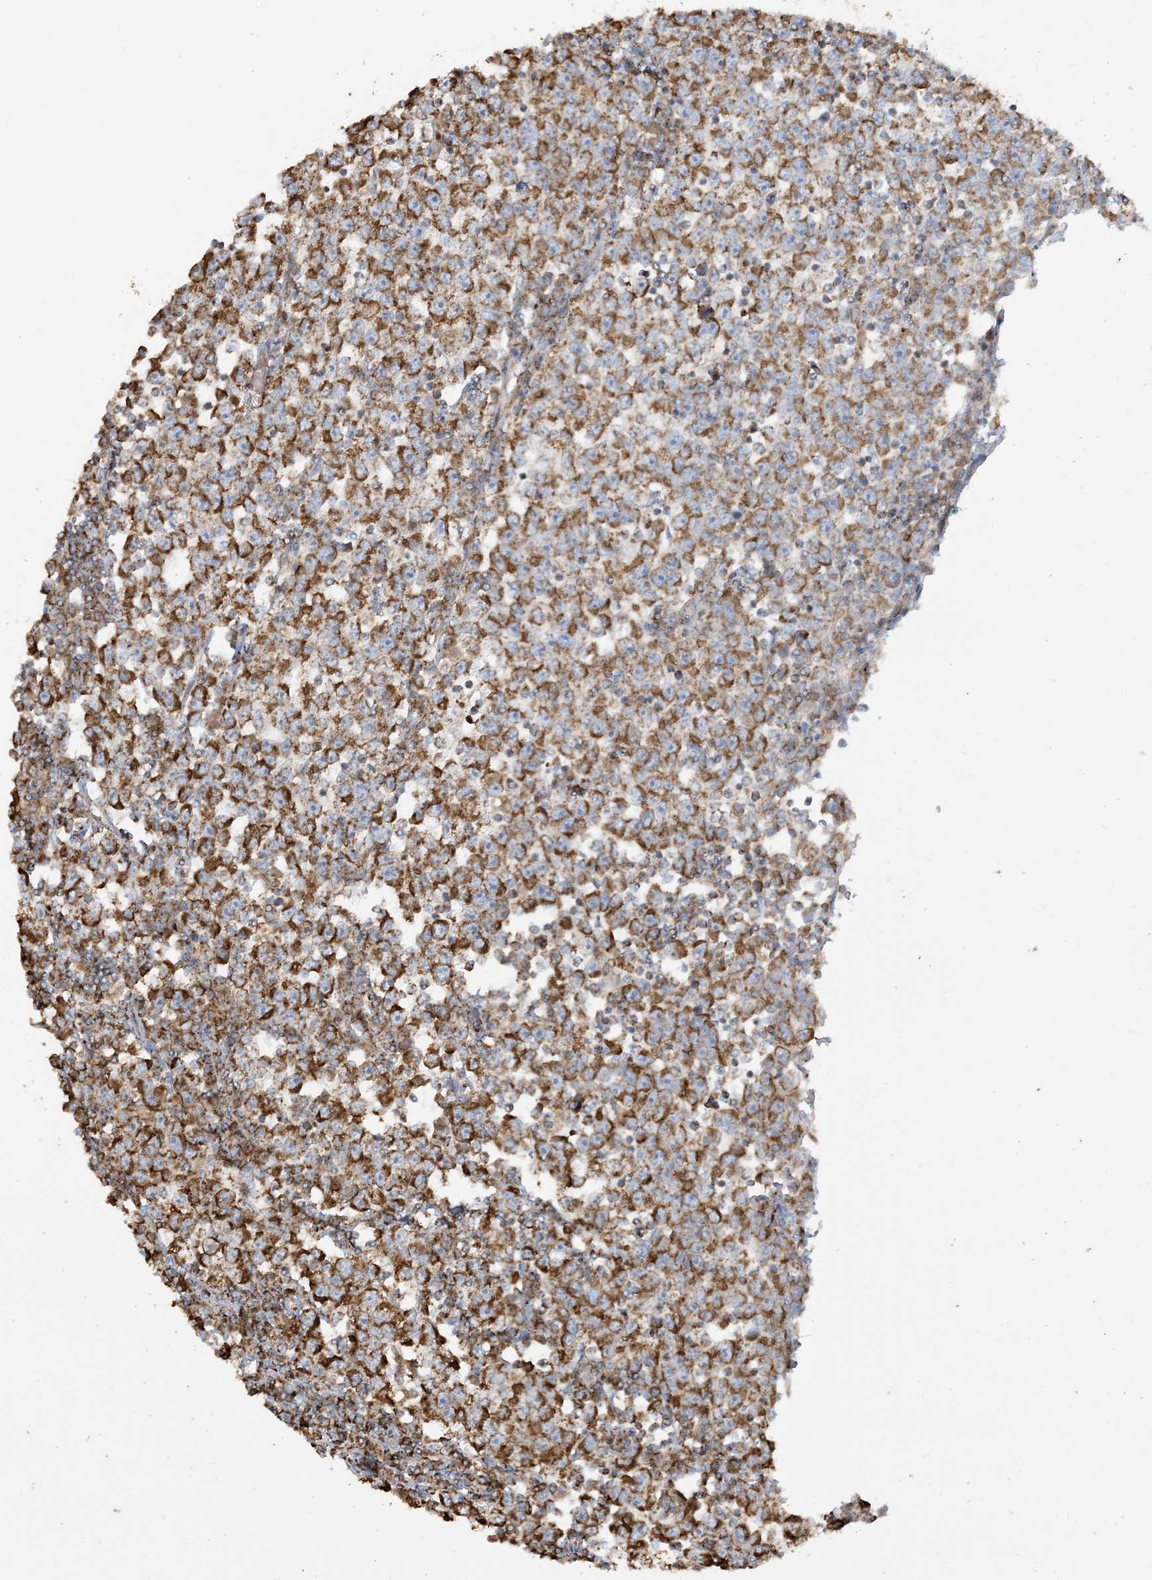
{"staining": {"intensity": "moderate", "quantity": ">75%", "location": "cytoplasmic/membranous"}, "tissue": "testis cancer", "cell_type": "Tumor cells", "image_type": "cancer", "snomed": [{"axis": "morphology", "description": "Seminoma, NOS"}, {"axis": "topography", "description": "Testis"}], "caption": "Immunohistochemistry histopathology image of human seminoma (testis) stained for a protein (brown), which exhibits medium levels of moderate cytoplasmic/membranous positivity in about >75% of tumor cells.", "gene": "AGA", "patient": {"sex": "male", "age": 65}}